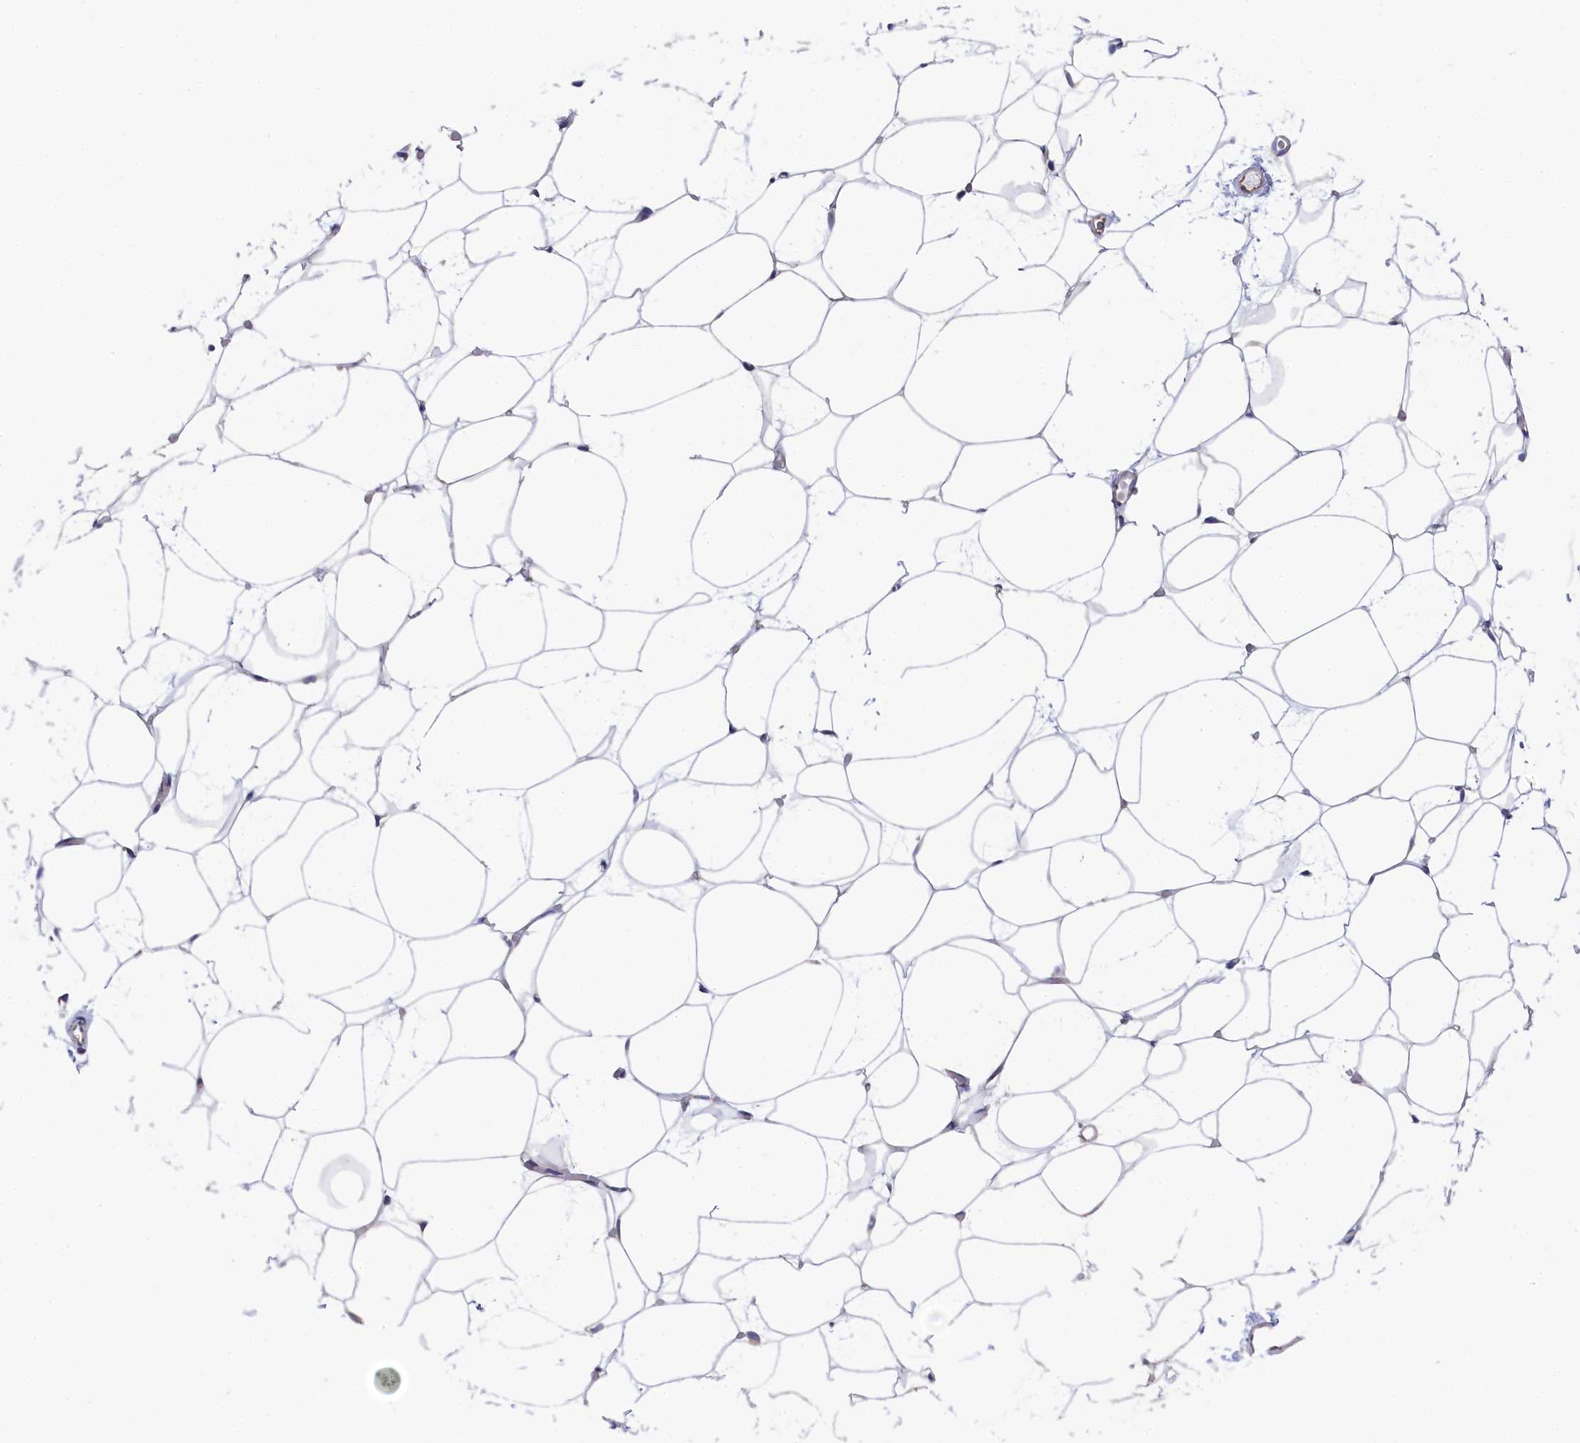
{"staining": {"intensity": "negative", "quantity": "none", "location": "none"}, "tissue": "adipose tissue", "cell_type": "Adipocytes", "image_type": "normal", "snomed": [{"axis": "morphology", "description": "Normal tissue, NOS"}, {"axis": "topography", "description": "Breast"}], "caption": "Immunohistochemical staining of benign human adipose tissue exhibits no significant expression in adipocytes.", "gene": "PGP", "patient": {"sex": "female", "age": 23}}